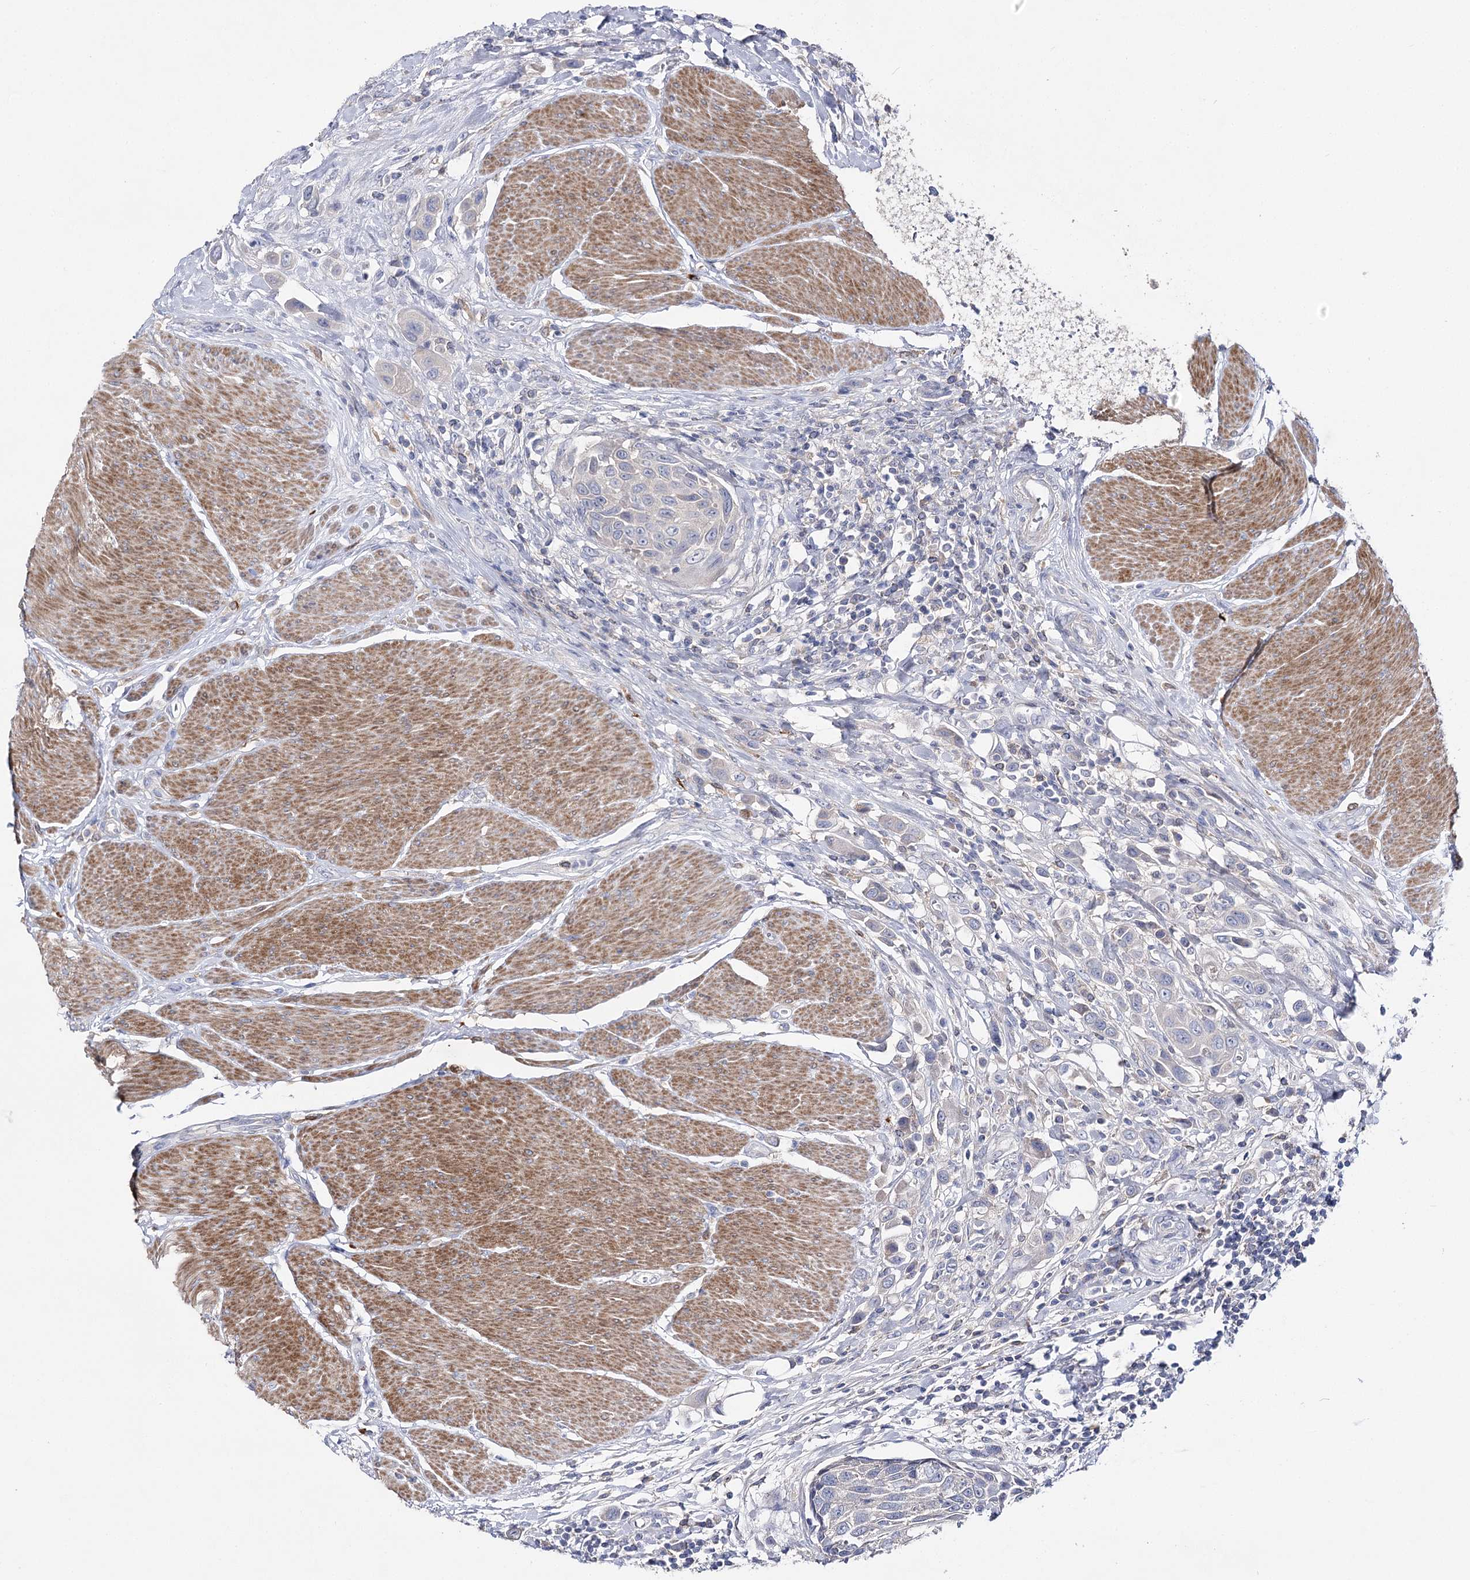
{"staining": {"intensity": "negative", "quantity": "none", "location": "none"}, "tissue": "urothelial cancer", "cell_type": "Tumor cells", "image_type": "cancer", "snomed": [{"axis": "morphology", "description": "Urothelial carcinoma, High grade"}, {"axis": "topography", "description": "Urinary bladder"}], "caption": "Tumor cells show no significant protein positivity in urothelial cancer. The staining is performed using DAB brown chromogen with nuclei counter-stained in using hematoxylin.", "gene": "NRAP", "patient": {"sex": "male", "age": 50}}